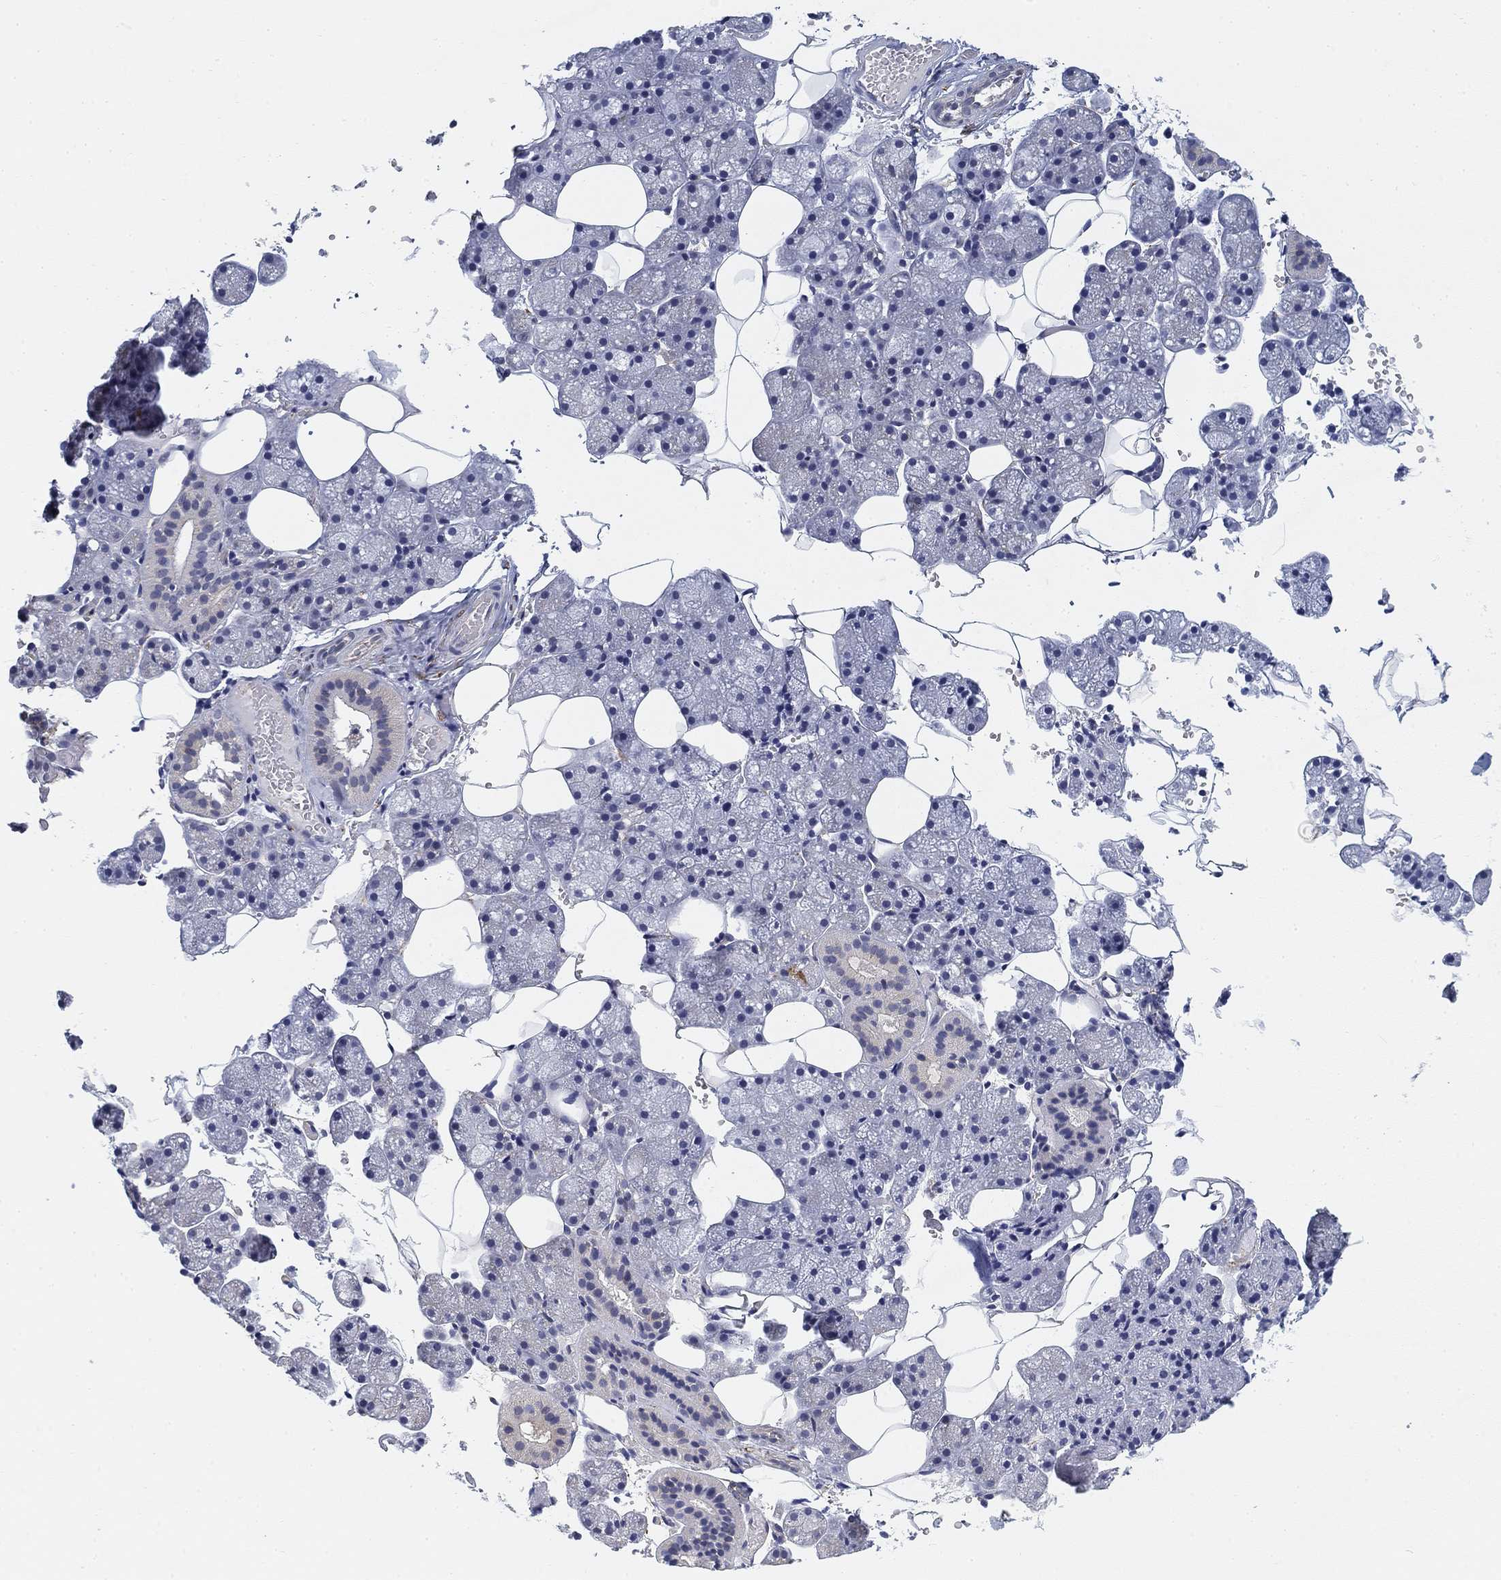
{"staining": {"intensity": "negative", "quantity": "none", "location": "none"}, "tissue": "salivary gland", "cell_type": "Glandular cells", "image_type": "normal", "snomed": [{"axis": "morphology", "description": "Normal tissue, NOS"}, {"axis": "topography", "description": "Salivary gland"}], "caption": "Immunohistochemistry (IHC) of normal salivary gland displays no expression in glandular cells.", "gene": "SLC2A5", "patient": {"sex": "male", "age": 38}}